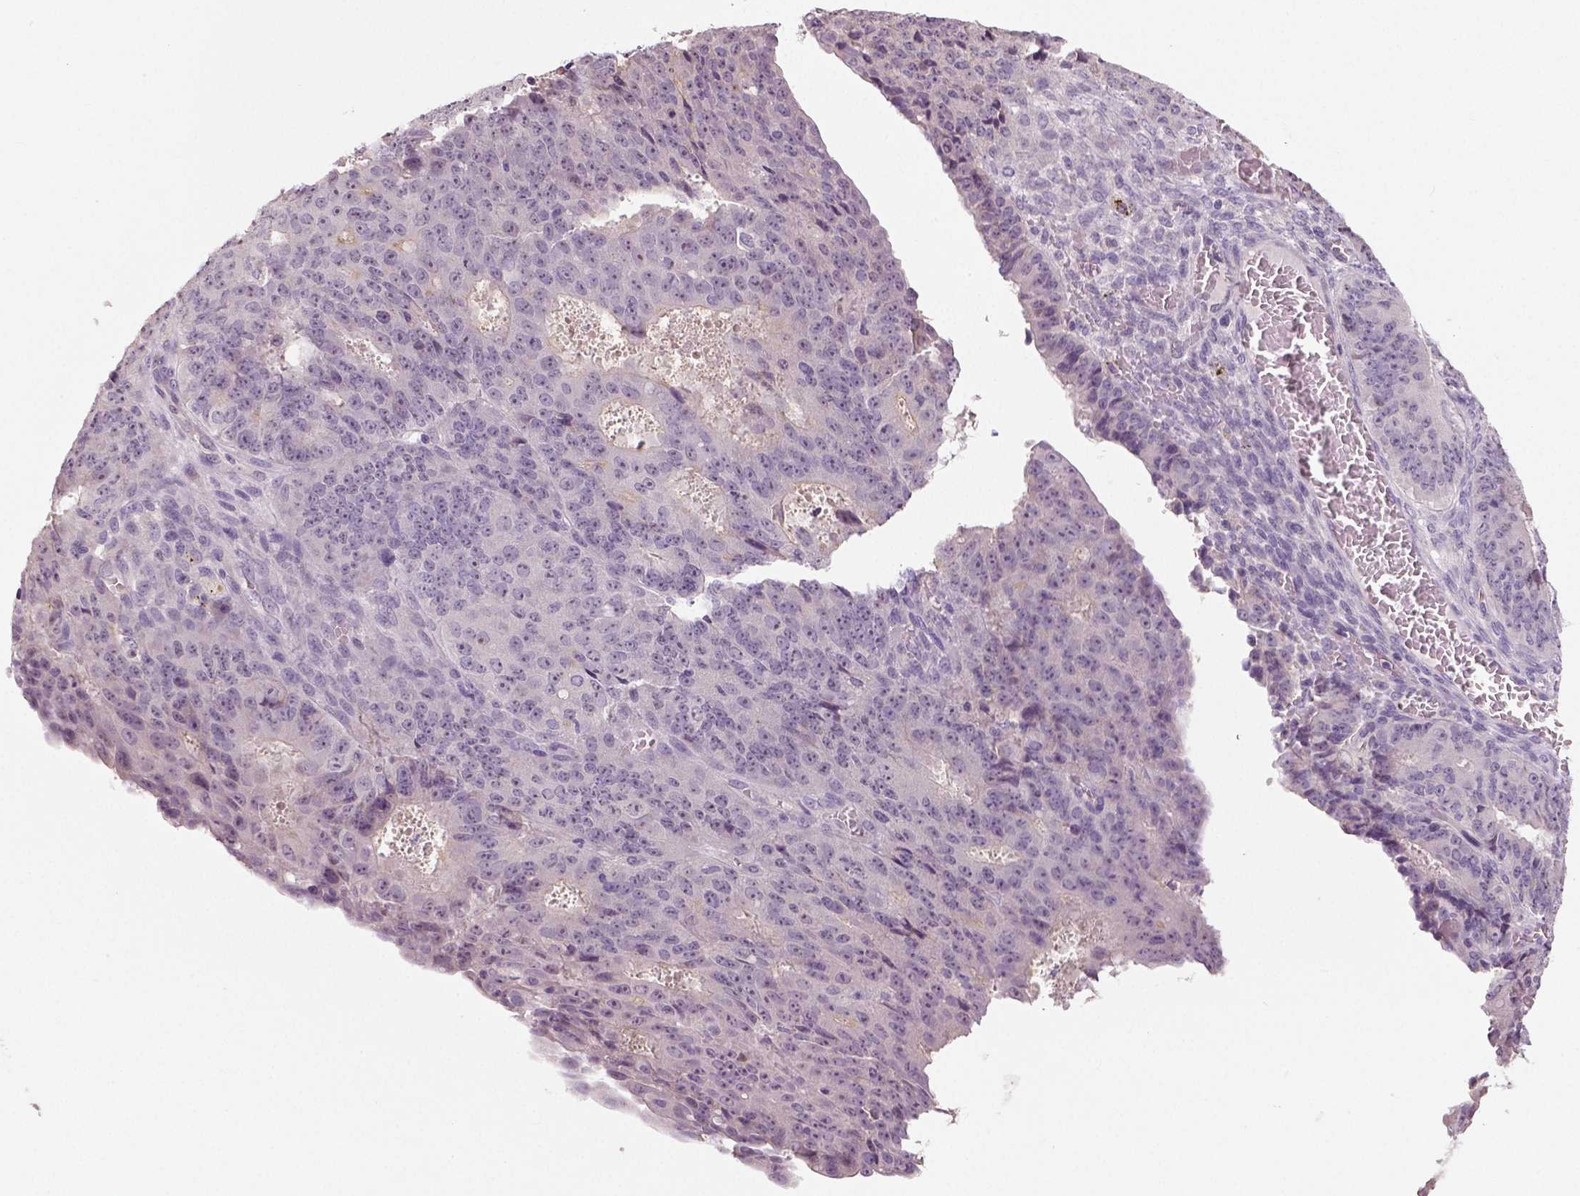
{"staining": {"intensity": "negative", "quantity": "none", "location": "none"}, "tissue": "ovarian cancer", "cell_type": "Tumor cells", "image_type": "cancer", "snomed": [{"axis": "morphology", "description": "Carcinoma, endometroid"}, {"axis": "topography", "description": "Ovary"}], "caption": "This is an IHC image of human ovarian endometroid carcinoma. There is no staining in tumor cells.", "gene": "NECAB1", "patient": {"sex": "female", "age": 42}}